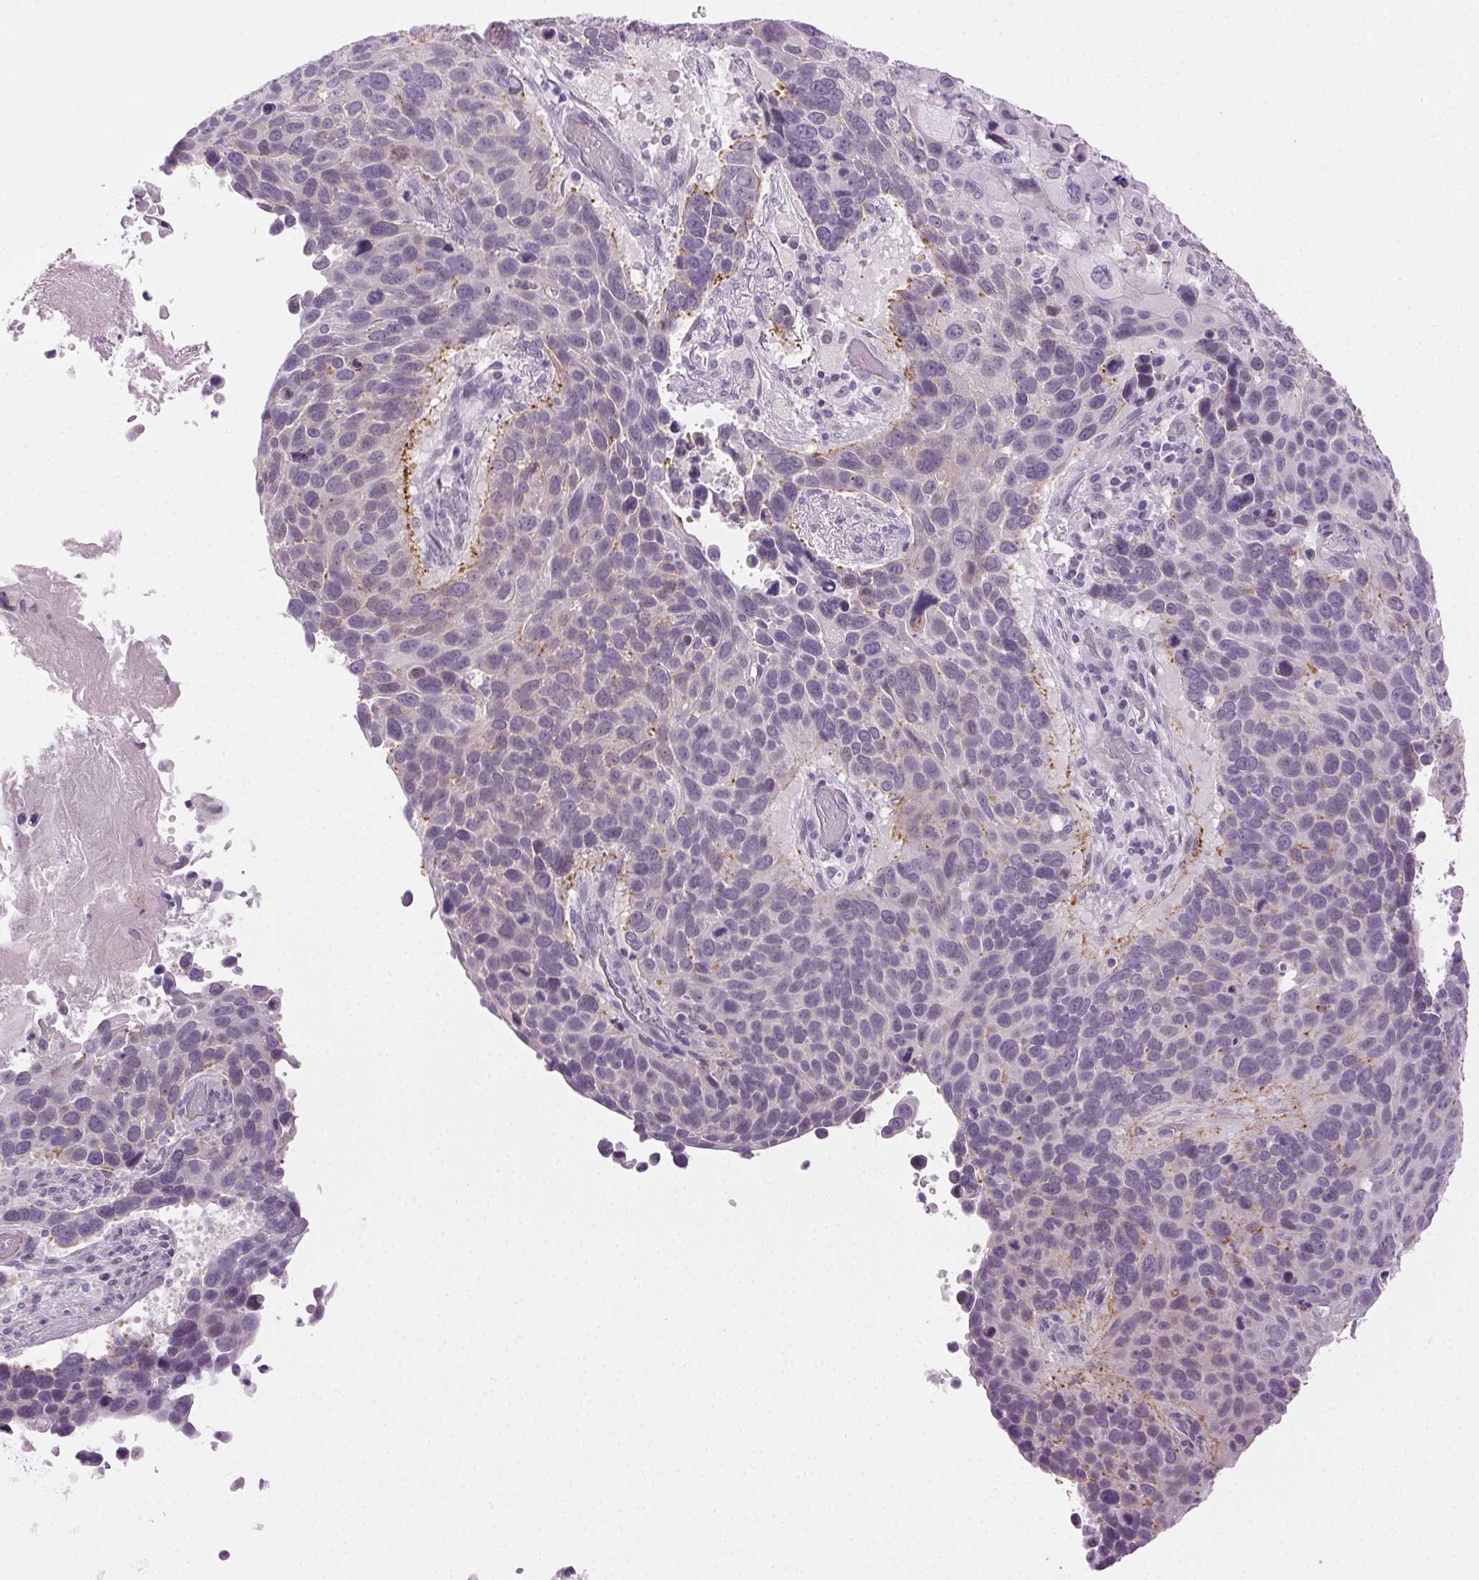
{"staining": {"intensity": "moderate", "quantity": "<25%", "location": "cytoplasmic/membranous"}, "tissue": "lung cancer", "cell_type": "Tumor cells", "image_type": "cancer", "snomed": [{"axis": "morphology", "description": "Squamous cell carcinoma, NOS"}, {"axis": "topography", "description": "Lung"}], "caption": "Moderate cytoplasmic/membranous protein positivity is seen in about <25% of tumor cells in lung cancer.", "gene": "AIF1L", "patient": {"sex": "male", "age": 68}}